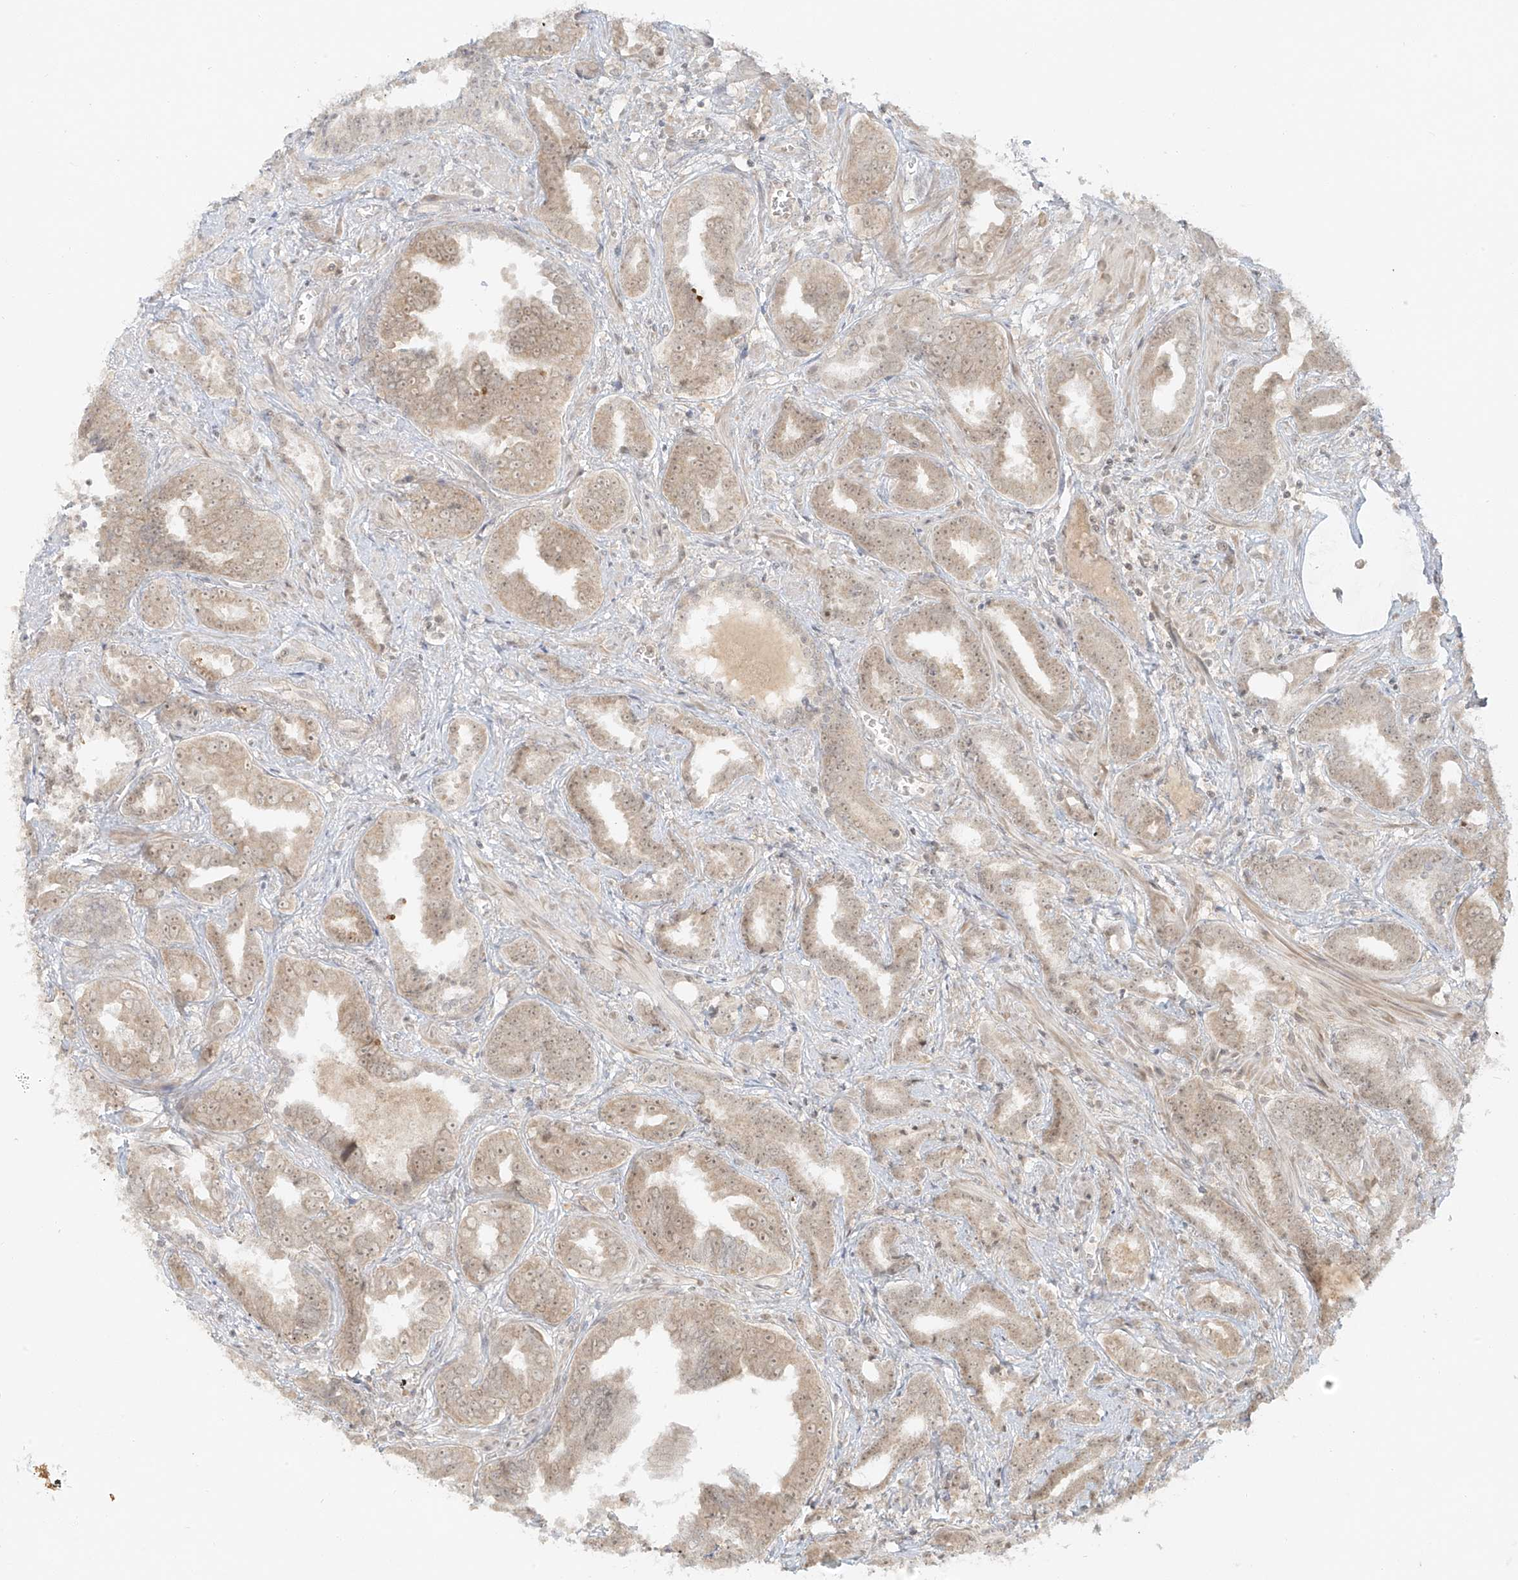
{"staining": {"intensity": "weak", "quantity": ">75%", "location": "cytoplasmic/membranous,nuclear"}, "tissue": "prostate cancer", "cell_type": "Tumor cells", "image_type": "cancer", "snomed": [{"axis": "morphology", "description": "Adenocarcinoma, High grade"}, {"axis": "topography", "description": "Prostate and seminal vesicle, NOS"}], "caption": "IHC of human high-grade adenocarcinoma (prostate) exhibits low levels of weak cytoplasmic/membranous and nuclear staining in approximately >75% of tumor cells.", "gene": "MIPEP", "patient": {"sex": "male", "age": 67}}